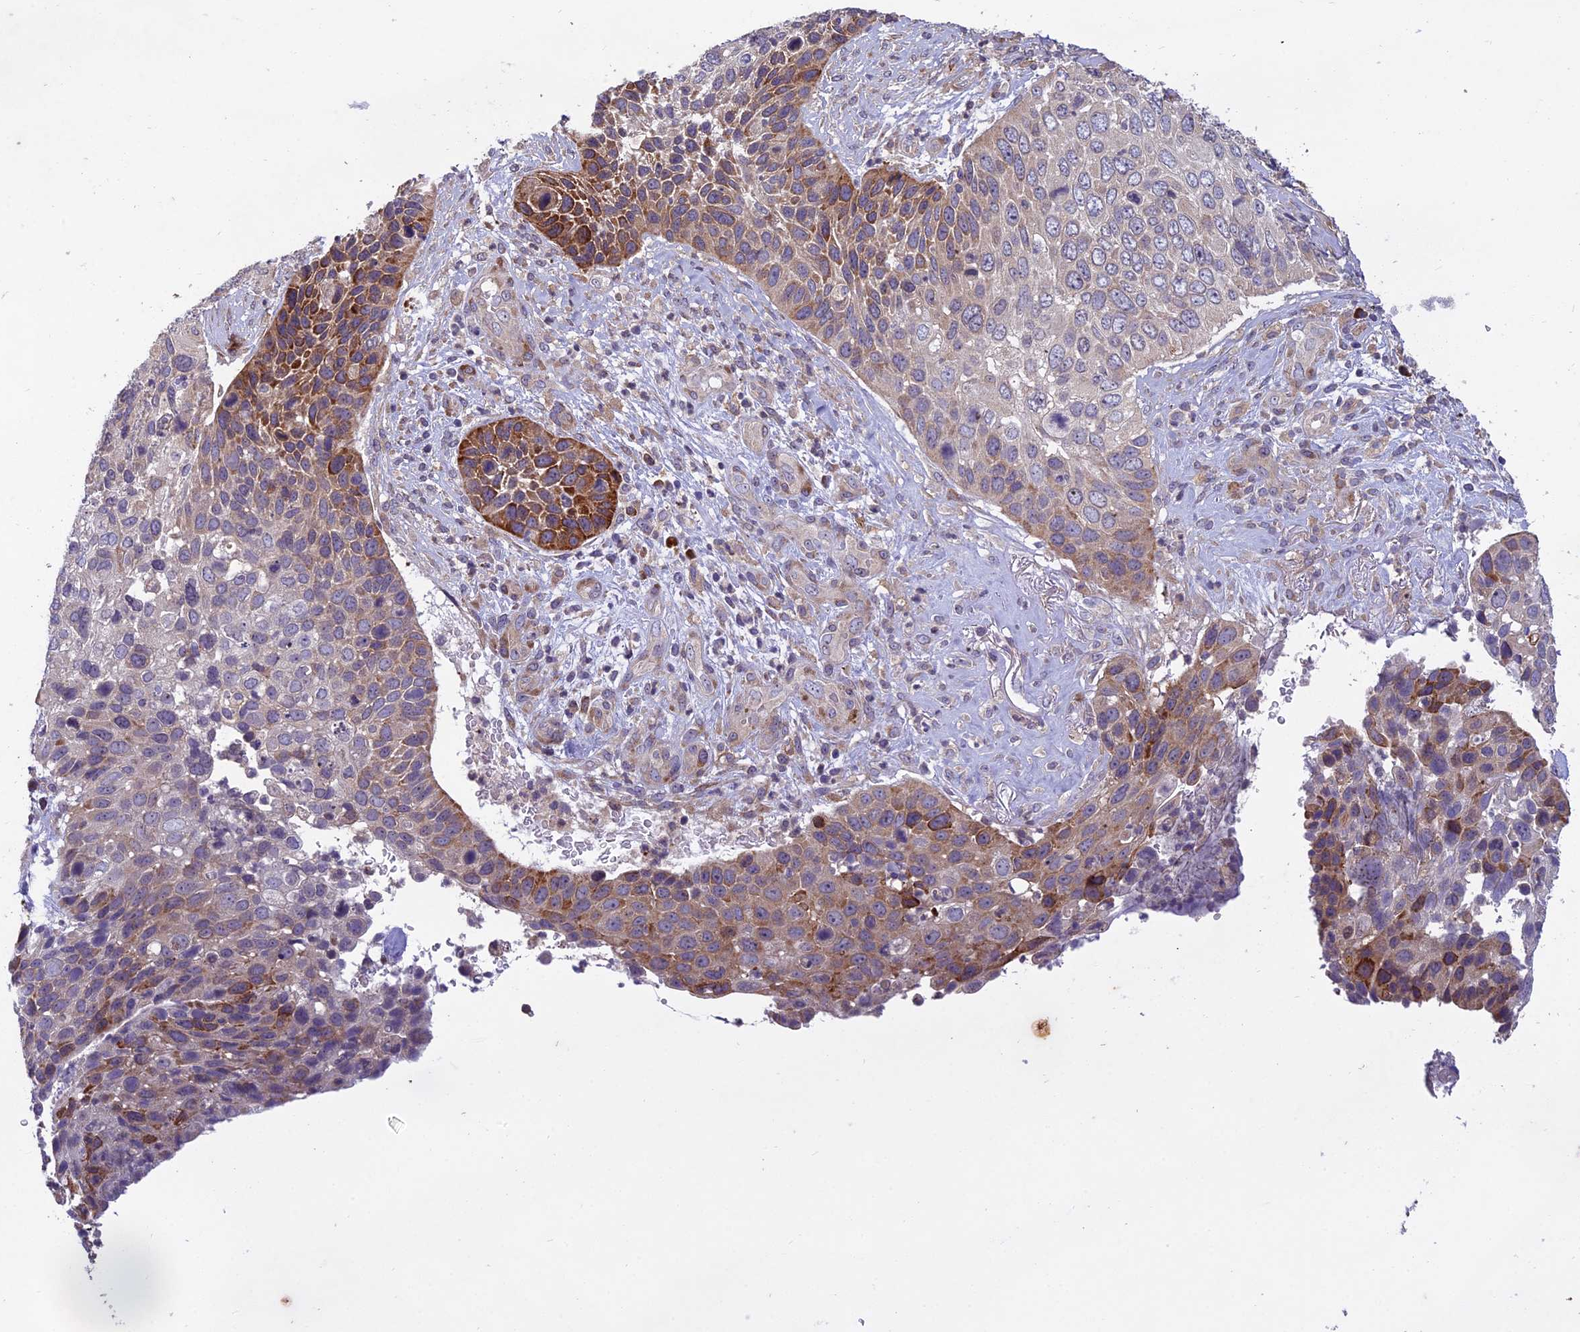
{"staining": {"intensity": "moderate", "quantity": "<25%", "location": "cytoplasmic/membranous"}, "tissue": "skin cancer", "cell_type": "Tumor cells", "image_type": "cancer", "snomed": [{"axis": "morphology", "description": "Basal cell carcinoma"}, {"axis": "topography", "description": "Skin"}], "caption": "High-power microscopy captured an IHC micrograph of basal cell carcinoma (skin), revealing moderate cytoplasmic/membranous positivity in about <25% of tumor cells.", "gene": "CENPL", "patient": {"sex": "female", "age": 74}}